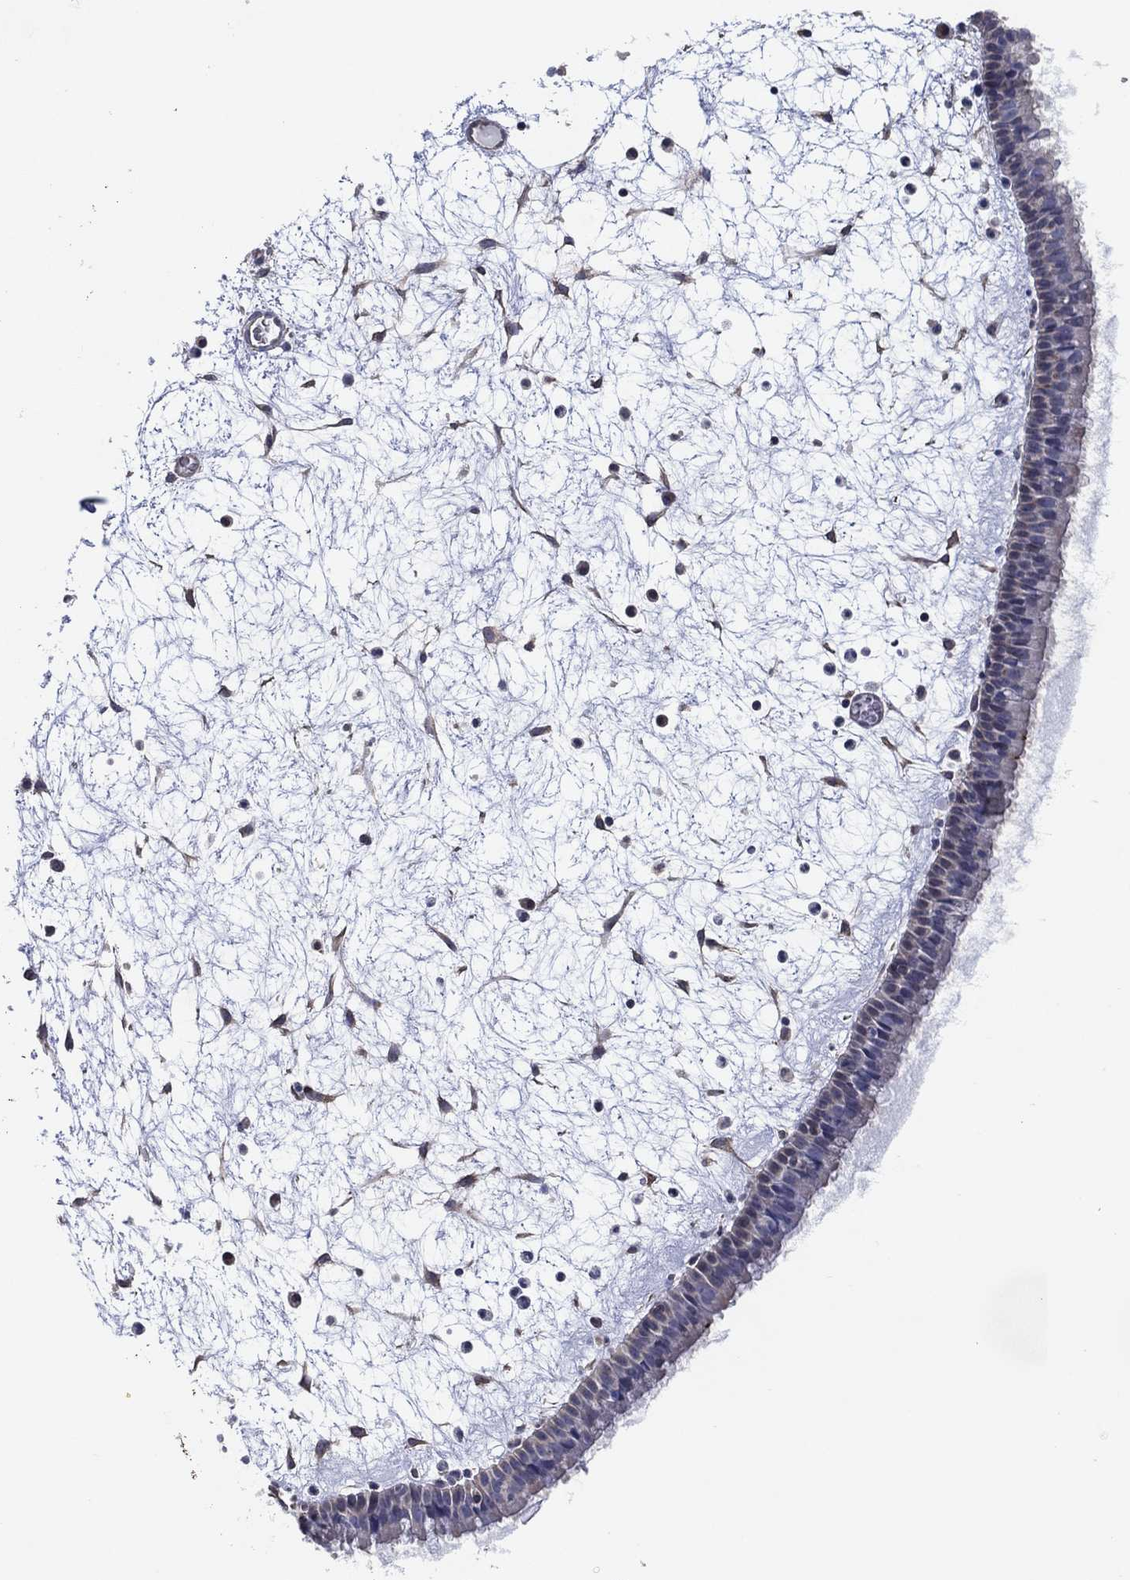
{"staining": {"intensity": "negative", "quantity": "none", "location": "none"}, "tissue": "nasopharynx", "cell_type": "Respiratory epithelial cells", "image_type": "normal", "snomed": [{"axis": "morphology", "description": "Normal tissue, NOS"}, {"axis": "topography", "description": "Nasopharynx"}], "caption": "This is a photomicrograph of immunohistochemistry staining of unremarkable nasopharynx, which shows no expression in respiratory epithelial cells.", "gene": "CFTR", "patient": {"sex": "male", "age": 58}}